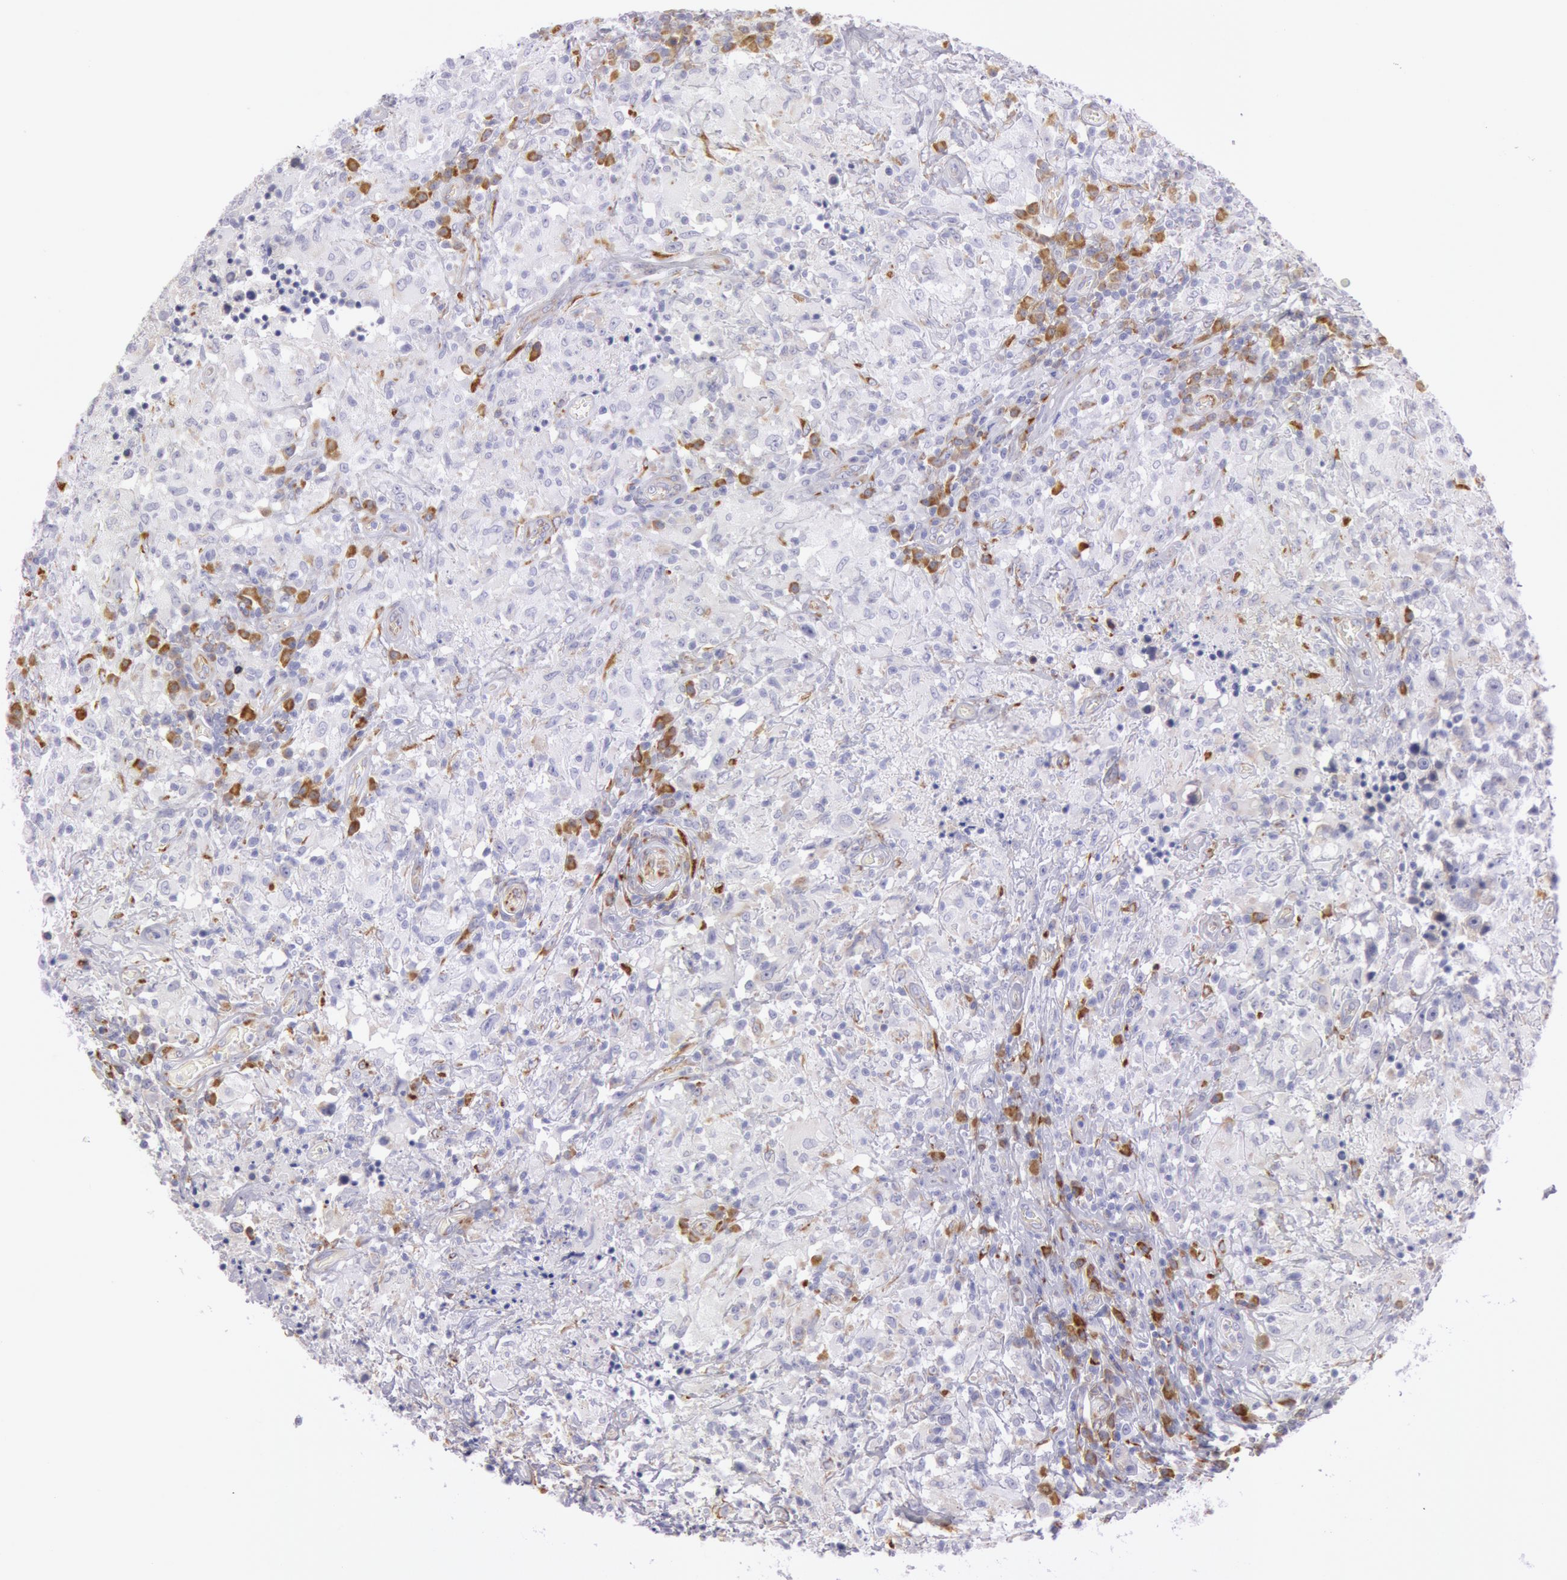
{"staining": {"intensity": "strong", "quantity": "<25%", "location": "cytoplasmic/membranous,nuclear"}, "tissue": "testis cancer", "cell_type": "Tumor cells", "image_type": "cancer", "snomed": [{"axis": "morphology", "description": "Seminoma, NOS"}, {"axis": "topography", "description": "Testis"}], "caption": "Human testis seminoma stained with a protein marker shows strong staining in tumor cells.", "gene": "CIDEB", "patient": {"sex": "male", "age": 34}}